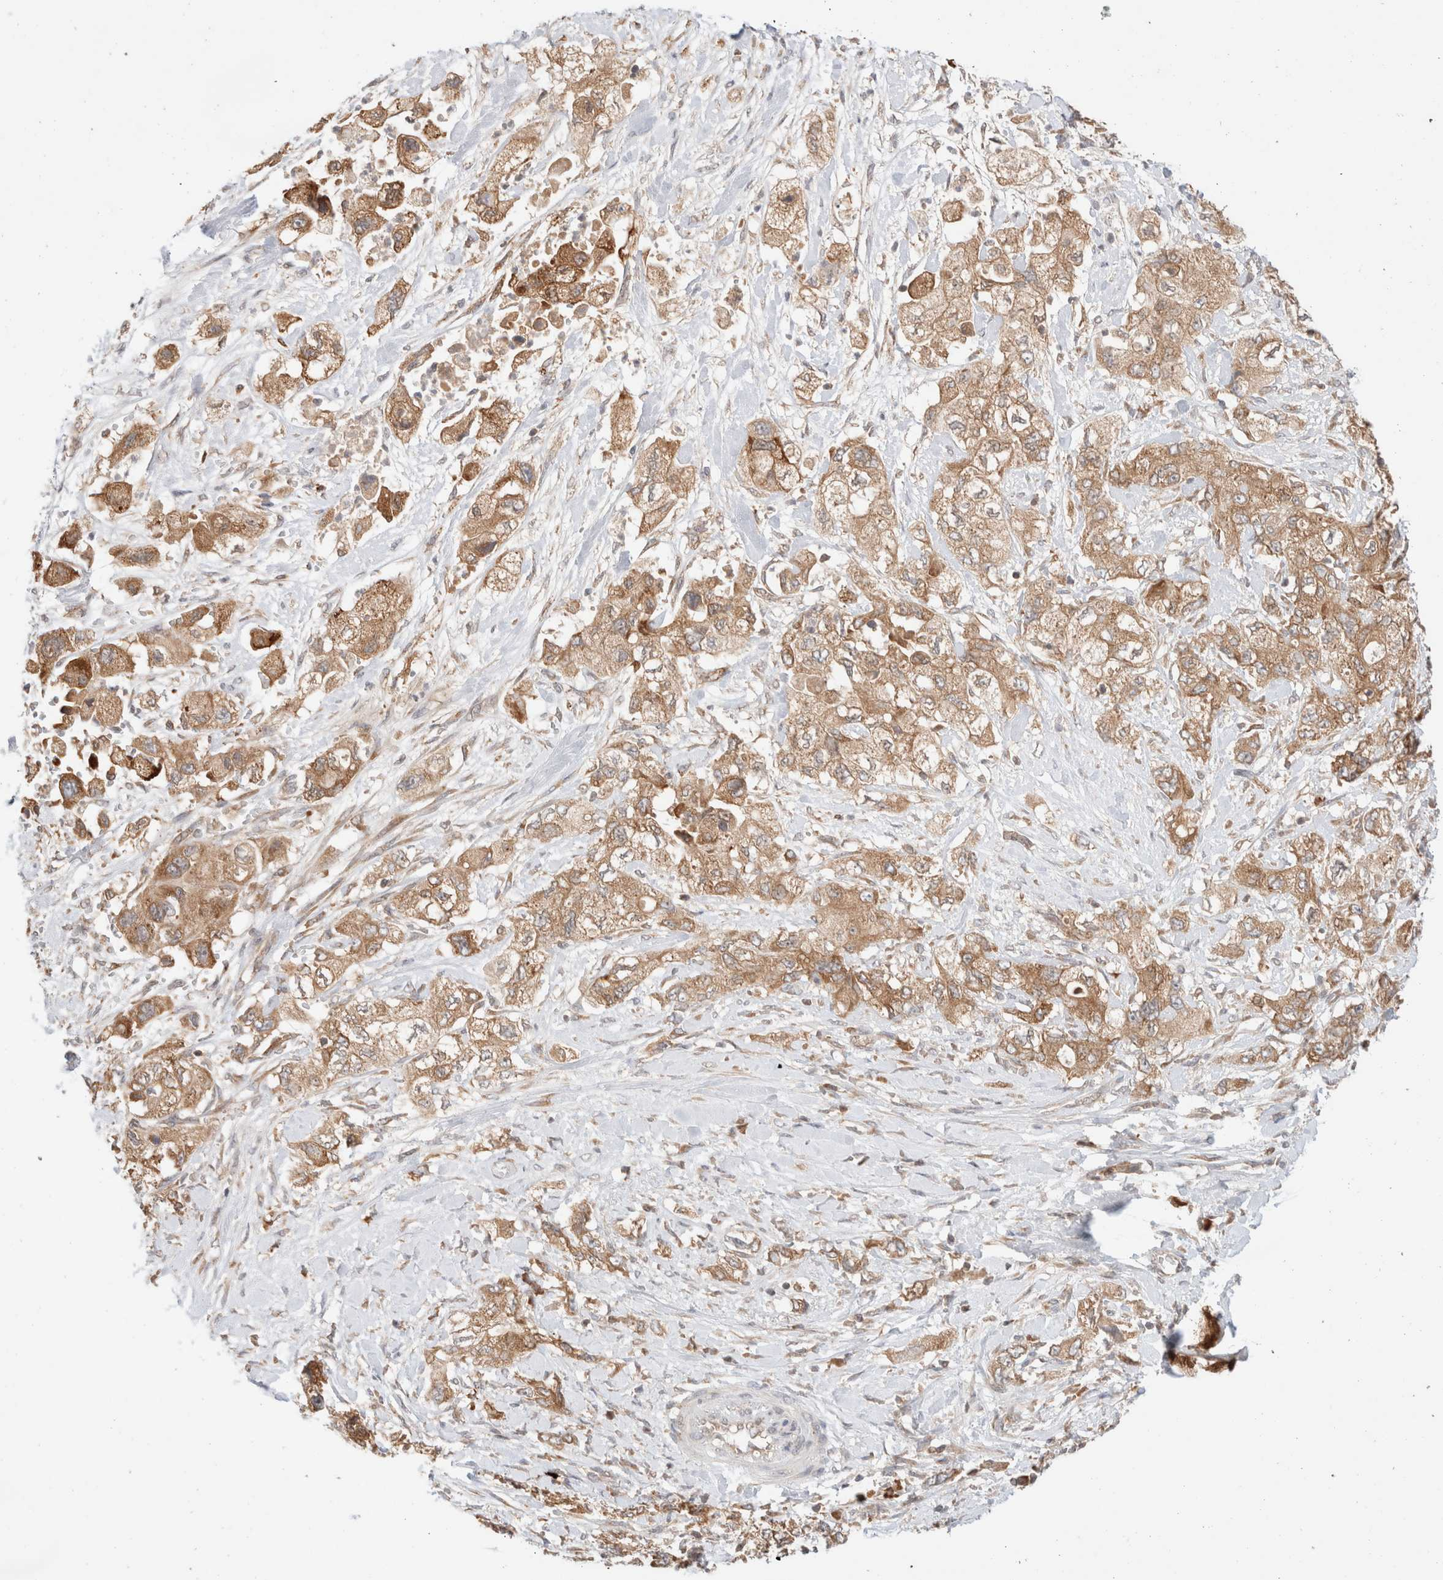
{"staining": {"intensity": "moderate", "quantity": ">75%", "location": "cytoplasmic/membranous"}, "tissue": "pancreatic cancer", "cell_type": "Tumor cells", "image_type": "cancer", "snomed": [{"axis": "morphology", "description": "Adenocarcinoma, NOS"}, {"axis": "topography", "description": "Pancreas"}], "caption": "Protein staining demonstrates moderate cytoplasmic/membranous expression in about >75% of tumor cells in adenocarcinoma (pancreatic).", "gene": "XKR4", "patient": {"sex": "female", "age": 73}}